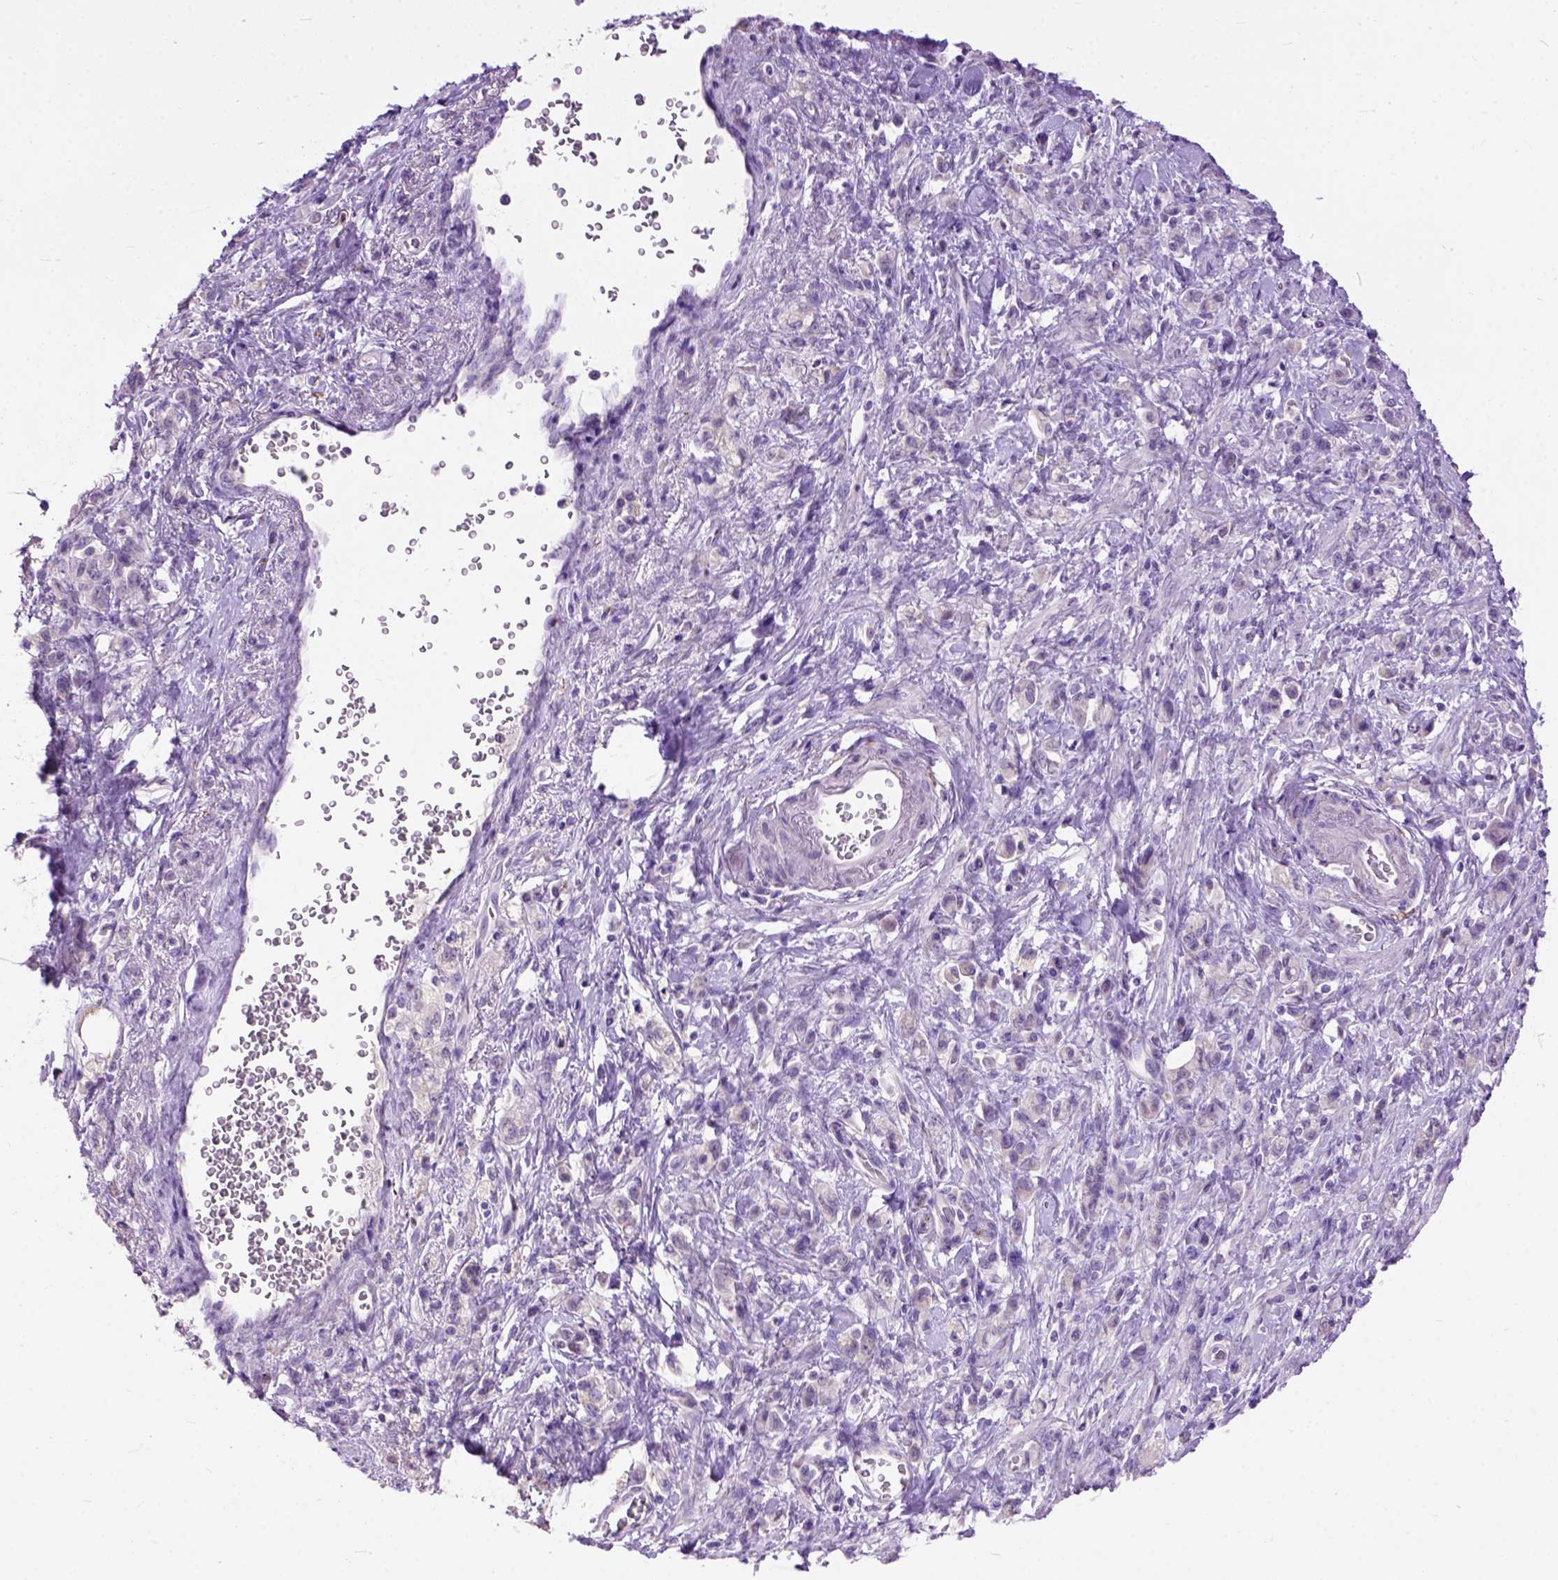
{"staining": {"intensity": "negative", "quantity": "none", "location": "none"}, "tissue": "stomach cancer", "cell_type": "Tumor cells", "image_type": "cancer", "snomed": [{"axis": "morphology", "description": "Adenocarcinoma, NOS"}, {"axis": "topography", "description": "Stomach"}], "caption": "This histopathology image is of stomach cancer stained with IHC to label a protein in brown with the nuclei are counter-stained blue. There is no expression in tumor cells. (IHC, brightfield microscopy, high magnification).", "gene": "MAPT", "patient": {"sex": "male", "age": 77}}